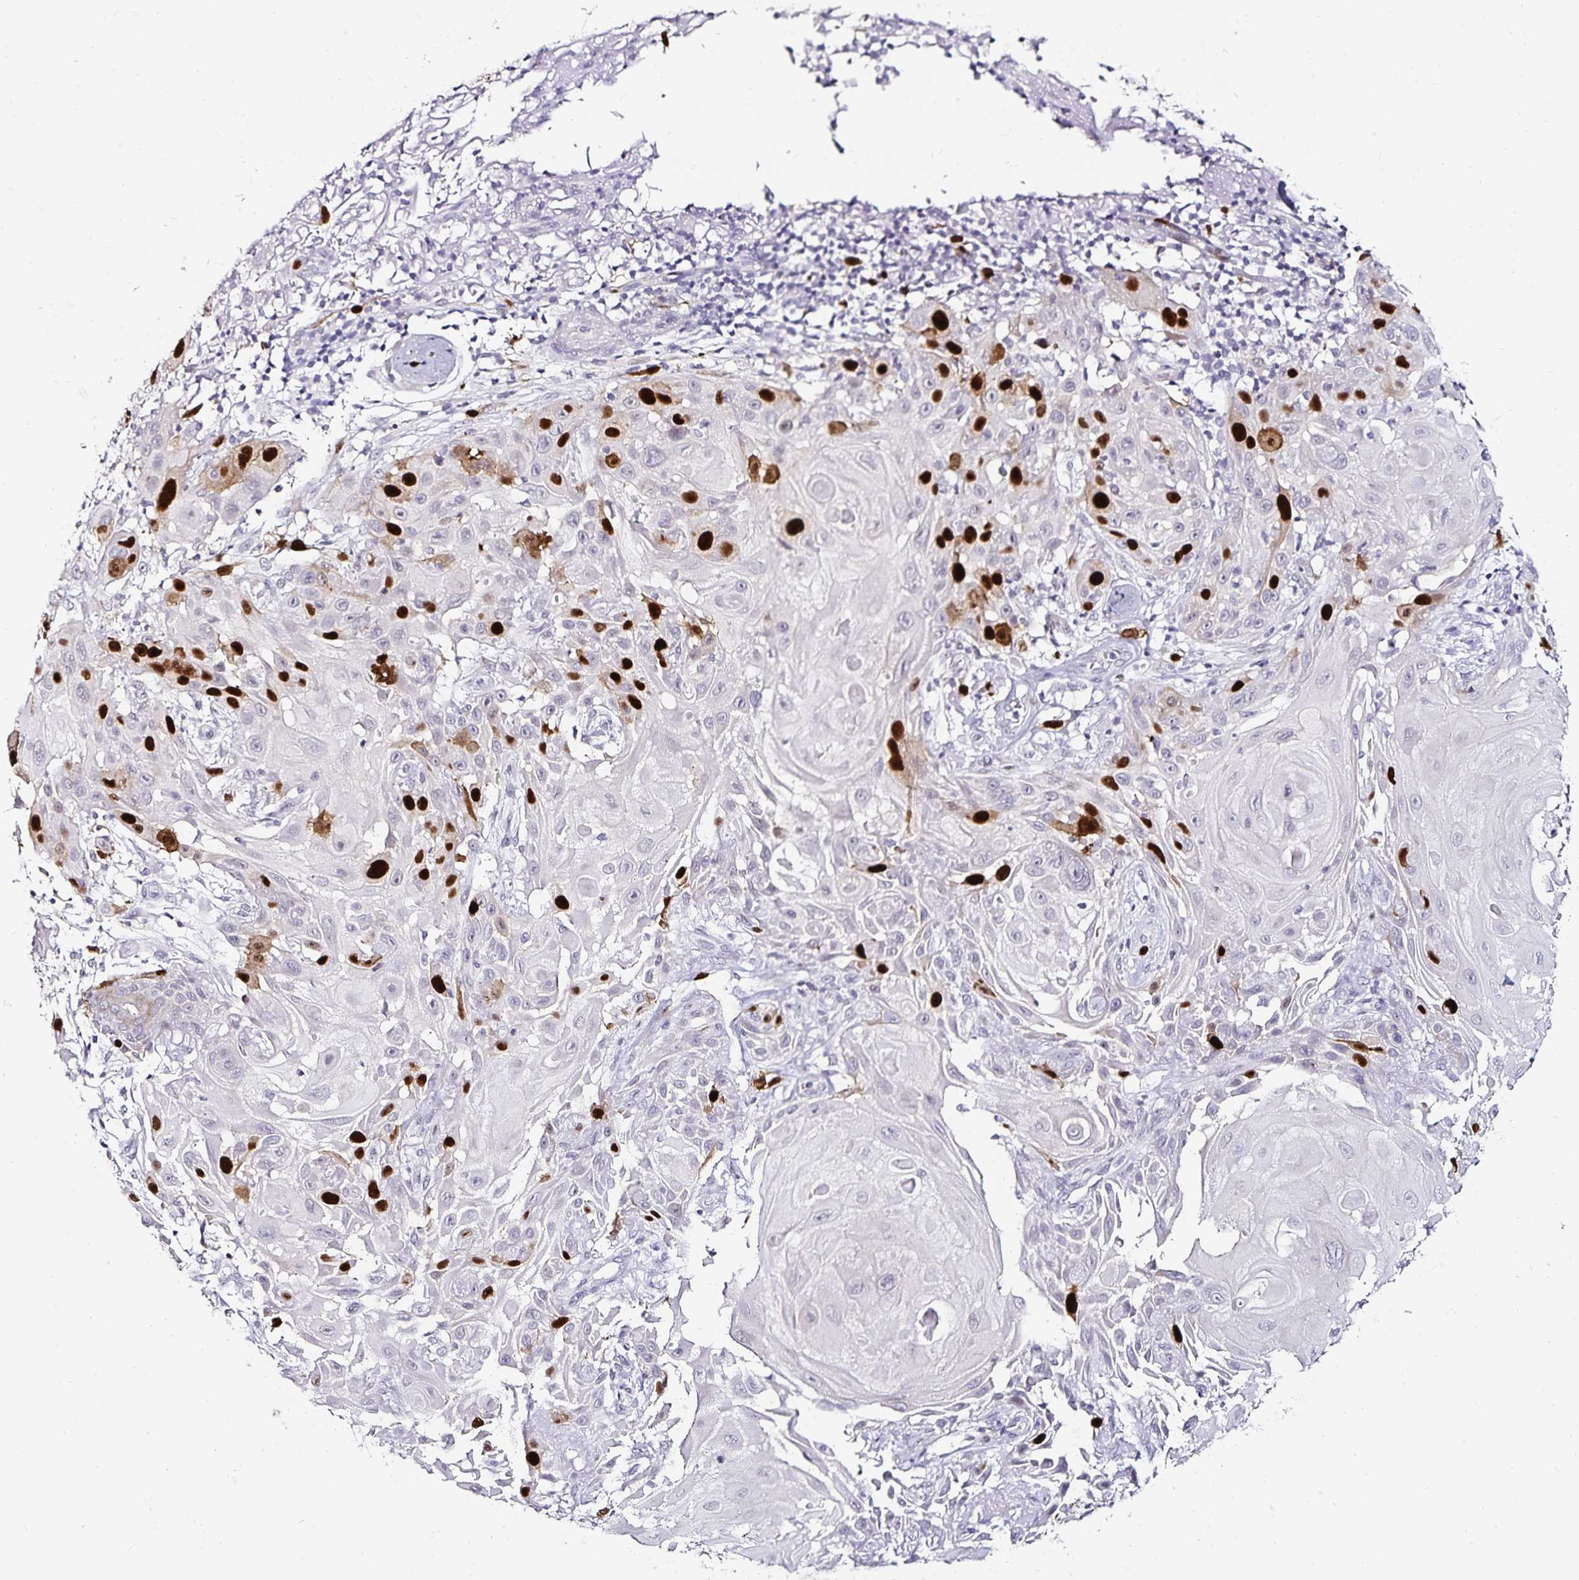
{"staining": {"intensity": "strong", "quantity": "<25%", "location": "nuclear"}, "tissue": "skin cancer", "cell_type": "Tumor cells", "image_type": "cancer", "snomed": [{"axis": "morphology", "description": "Squamous cell carcinoma, NOS"}, {"axis": "topography", "description": "Skin"}], "caption": "Skin cancer (squamous cell carcinoma) stained for a protein (brown) demonstrates strong nuclear positive staining in approximately <25% of tumor cells.", "gene": "ANLN", "patient": {"sex": "female", "age": 91}}